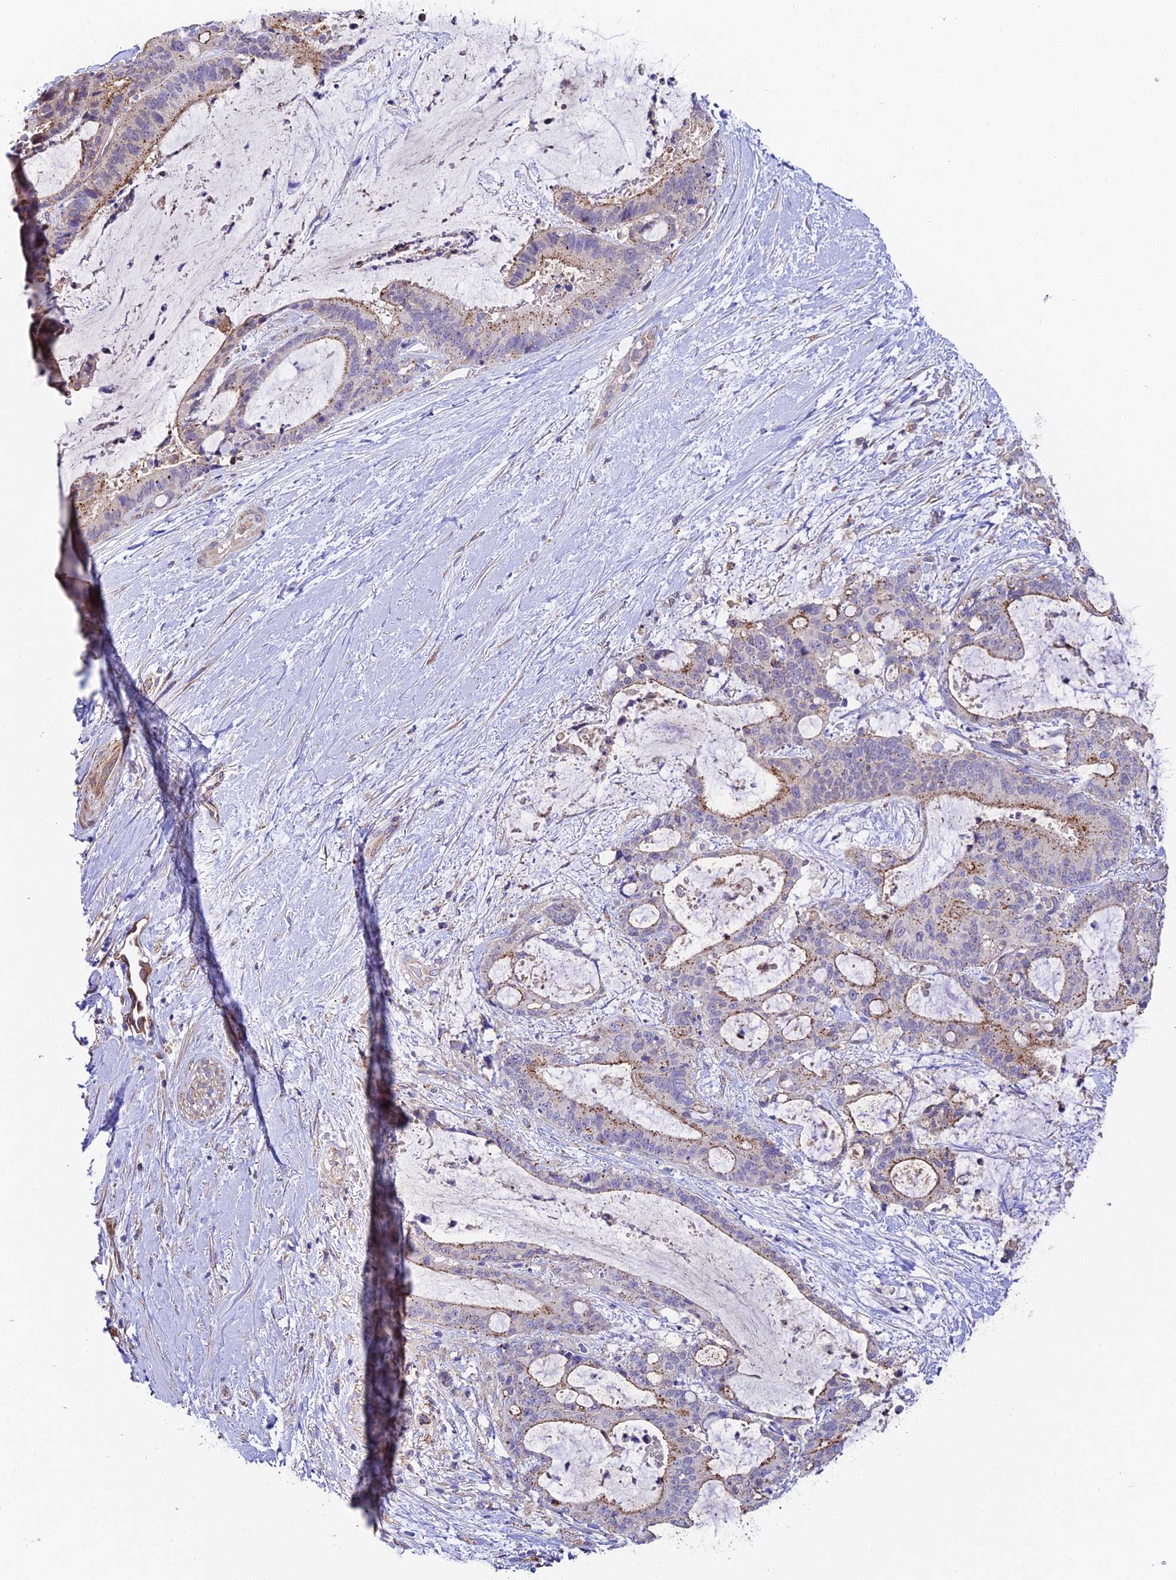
{"staining": {"intensity": "moderate", "quantity": "<25%", "location": "cytoplasmic/membranous"}, "tissue": "liver cancer", "cell_type": "Tumor cells", "image_type": "cancer", "snomed": [{"axis": "morphology", "description": "Normal tissue, NOS"}, {"axis": "morphology", "description": "Cholangiocarcinoma"}, {"axis": "topography", "description": "Liver"}, {"axis": "topography", "description": "Peripheral nerve tissue"}], "caption": "A high-resolution photomicrograph shows immunohistochemistry (IHC) staining of liver cancer (cholangiocarcinoma), which displays moderate cytoplasmic/membranous expression in about <25% of tumor cells.", "gene": "QRFP", "patient": {"sex": "female", "age": 73}}